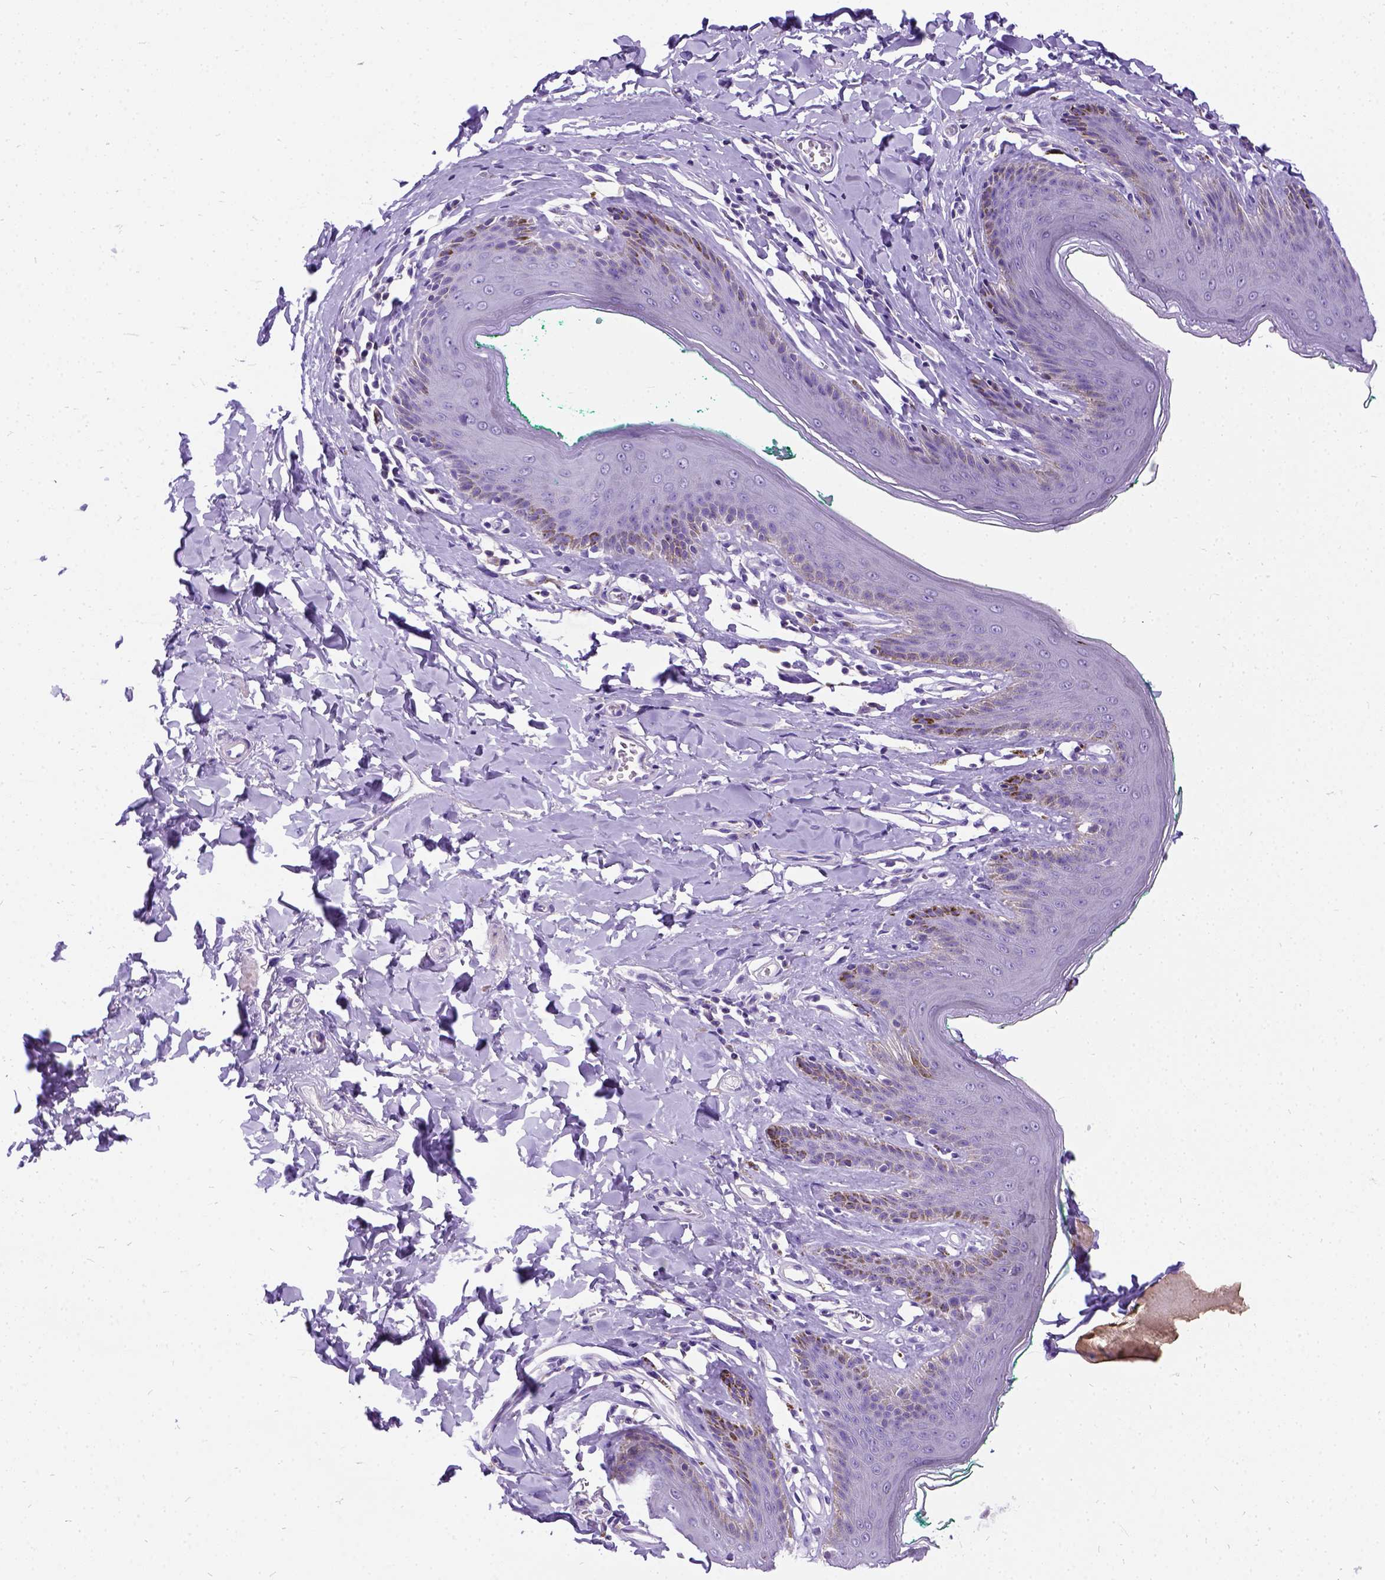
{"staining": {"intensity": "negative", "quantity": "none", "location": "none"}, "tissue": "skin", "cell_type": "Epidermal cells", "image_type": "normal", "snomed": [{"axis": "morphology", "description": "Normal tissue, NOS"}, {"axis": "topography", "description": "Vulva"}, {"axis": "topography", "description": "Peripheral nerve tissue"}], "caption": "Image shows no significant protein positivity in epidermal cells of unremarkable skin. (DAB (3,3'-diaminobenzidine) immunohistochemistry with hematoxylin counter stain).", "gene": "ENSG00000254979", "patient": {"sex": "female", "age": 66}}